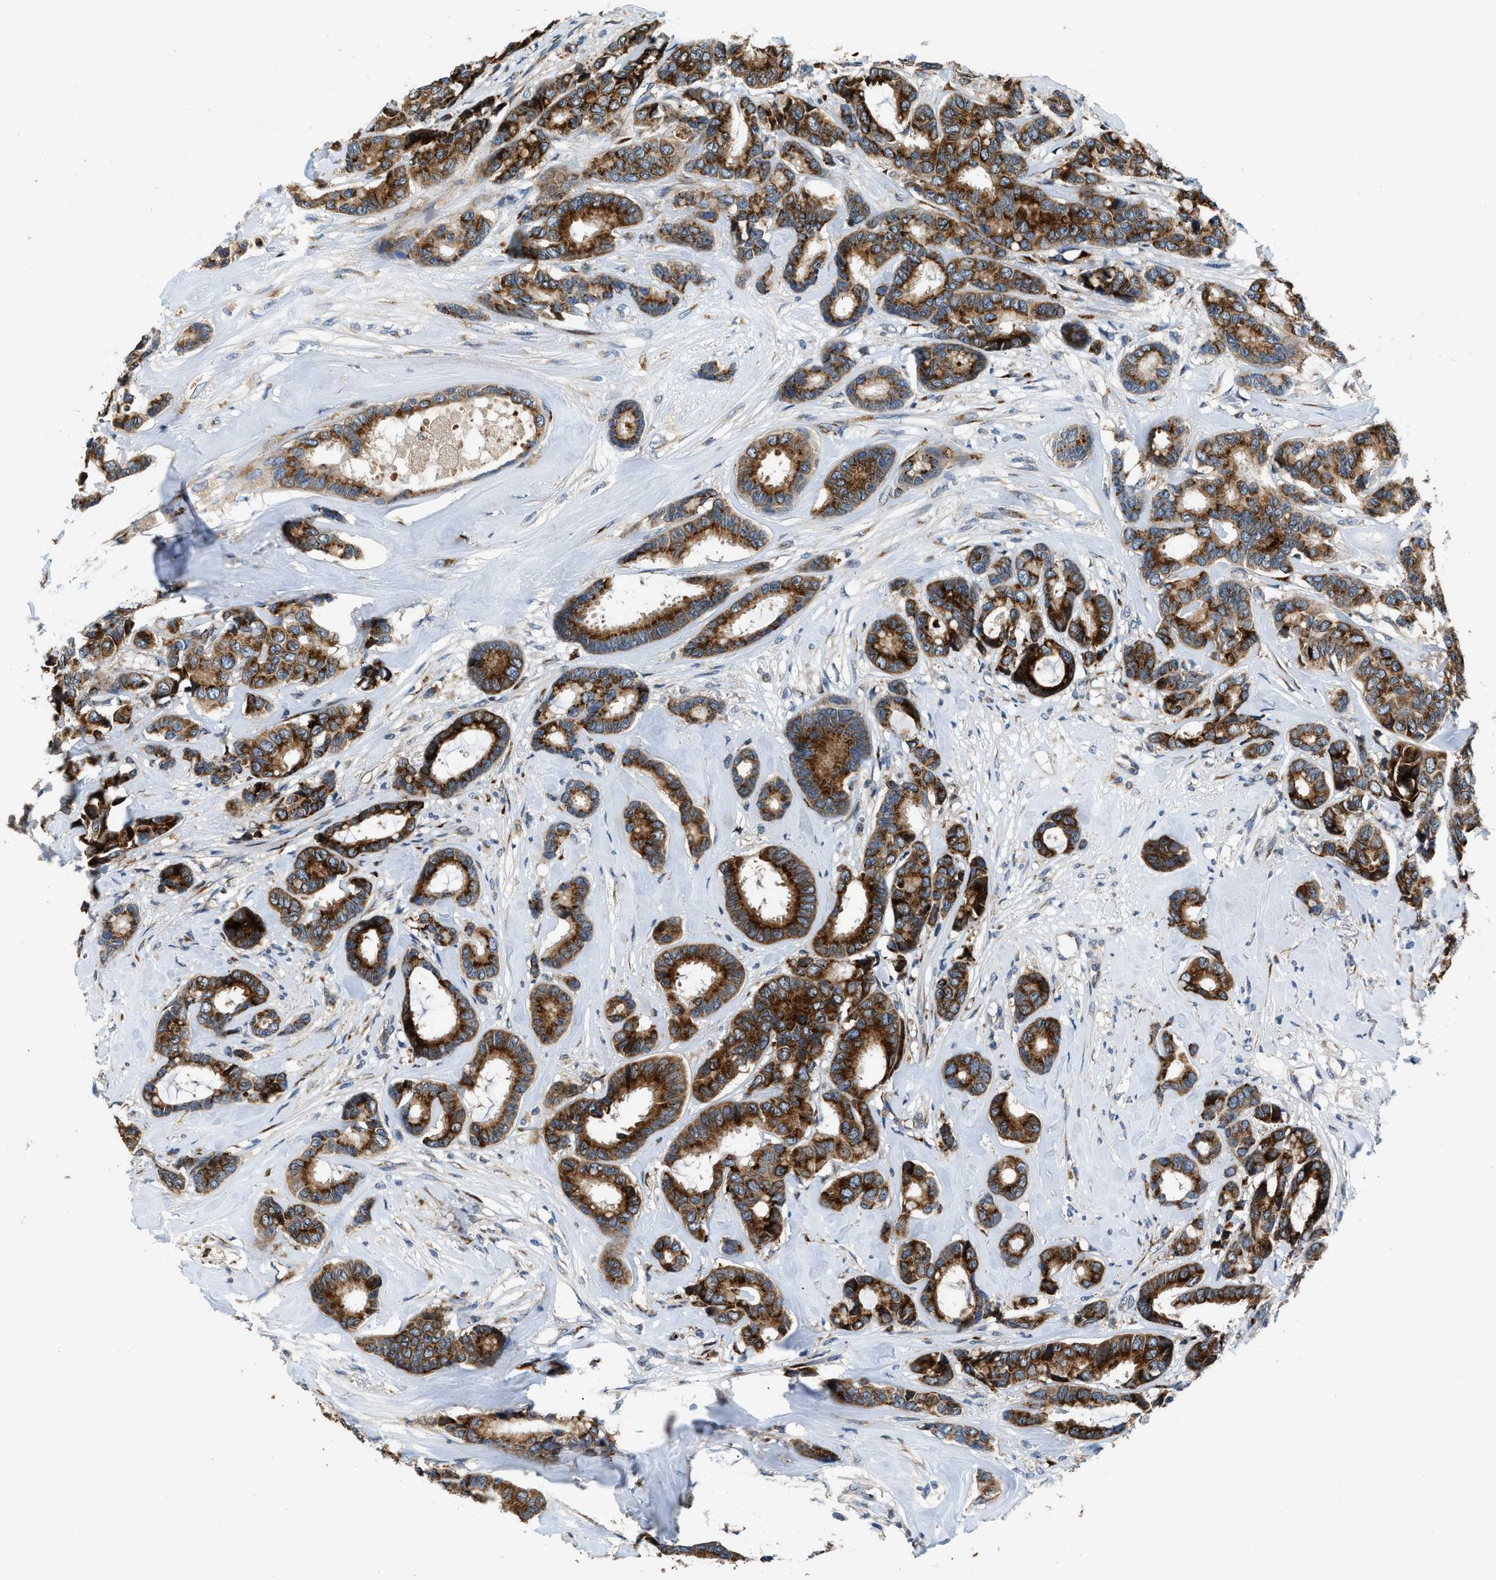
{"staining": {"intensity": "strong", "quantity": ">75%", "location": "cytoplasmic/membranous"}, "tissue": "breast cancer", "cell_type": "Tumor cells", "image_type": "cancer", "snomed": [{"axis": "morphology", "description": "Duct carcinoma"}, {"axis": "topography", "description": "Breast"}], "caption": "Infiltrating ductal carcinoma (breast) tissue reveals strong cytoplasmic/membranous staining in approximately >75% of tumor cells, visualized by immunohistochemistry.", "gene": "FUT8", "patient": {"sex": "female", "age": 87}}